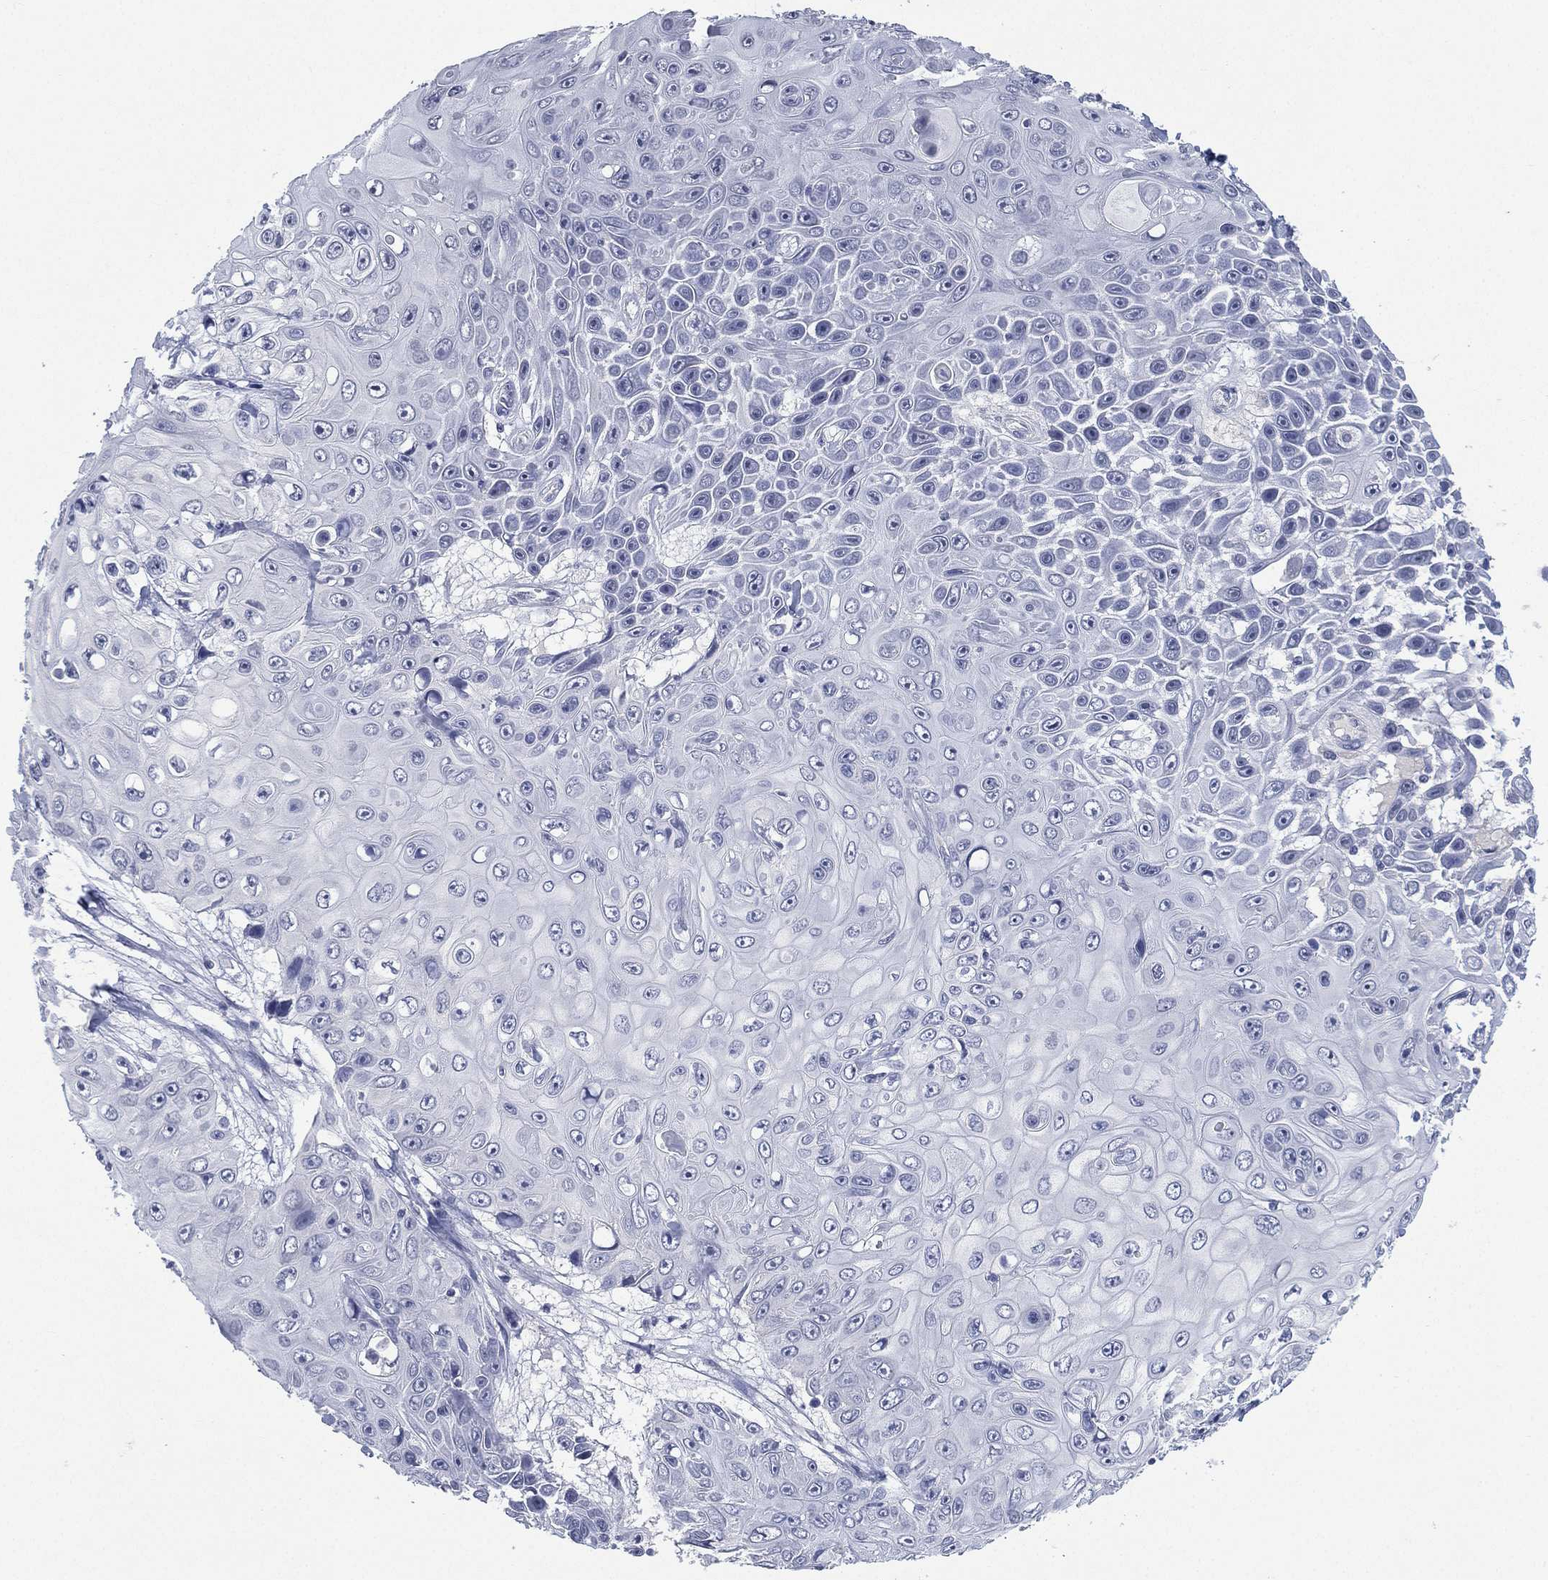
{"staining": {"intensity": "negative", "quantity": "none", "location": "none"}, "tissue": "skin cancer", "cell_type": "Tumor cells", "image_type": "cancer", "snomed": [{"axis": "morphology", "description": "Squamous cell carcinoma, NOS"}, {"axis": "topography", "description": "Skin"}], "caption": "Photomicrograph shows no significant protein staining in tumor cells of squamous cell carcinoma (skin).", "gene": "KRT35", "patient": {"sex": "male", "age": 82}}